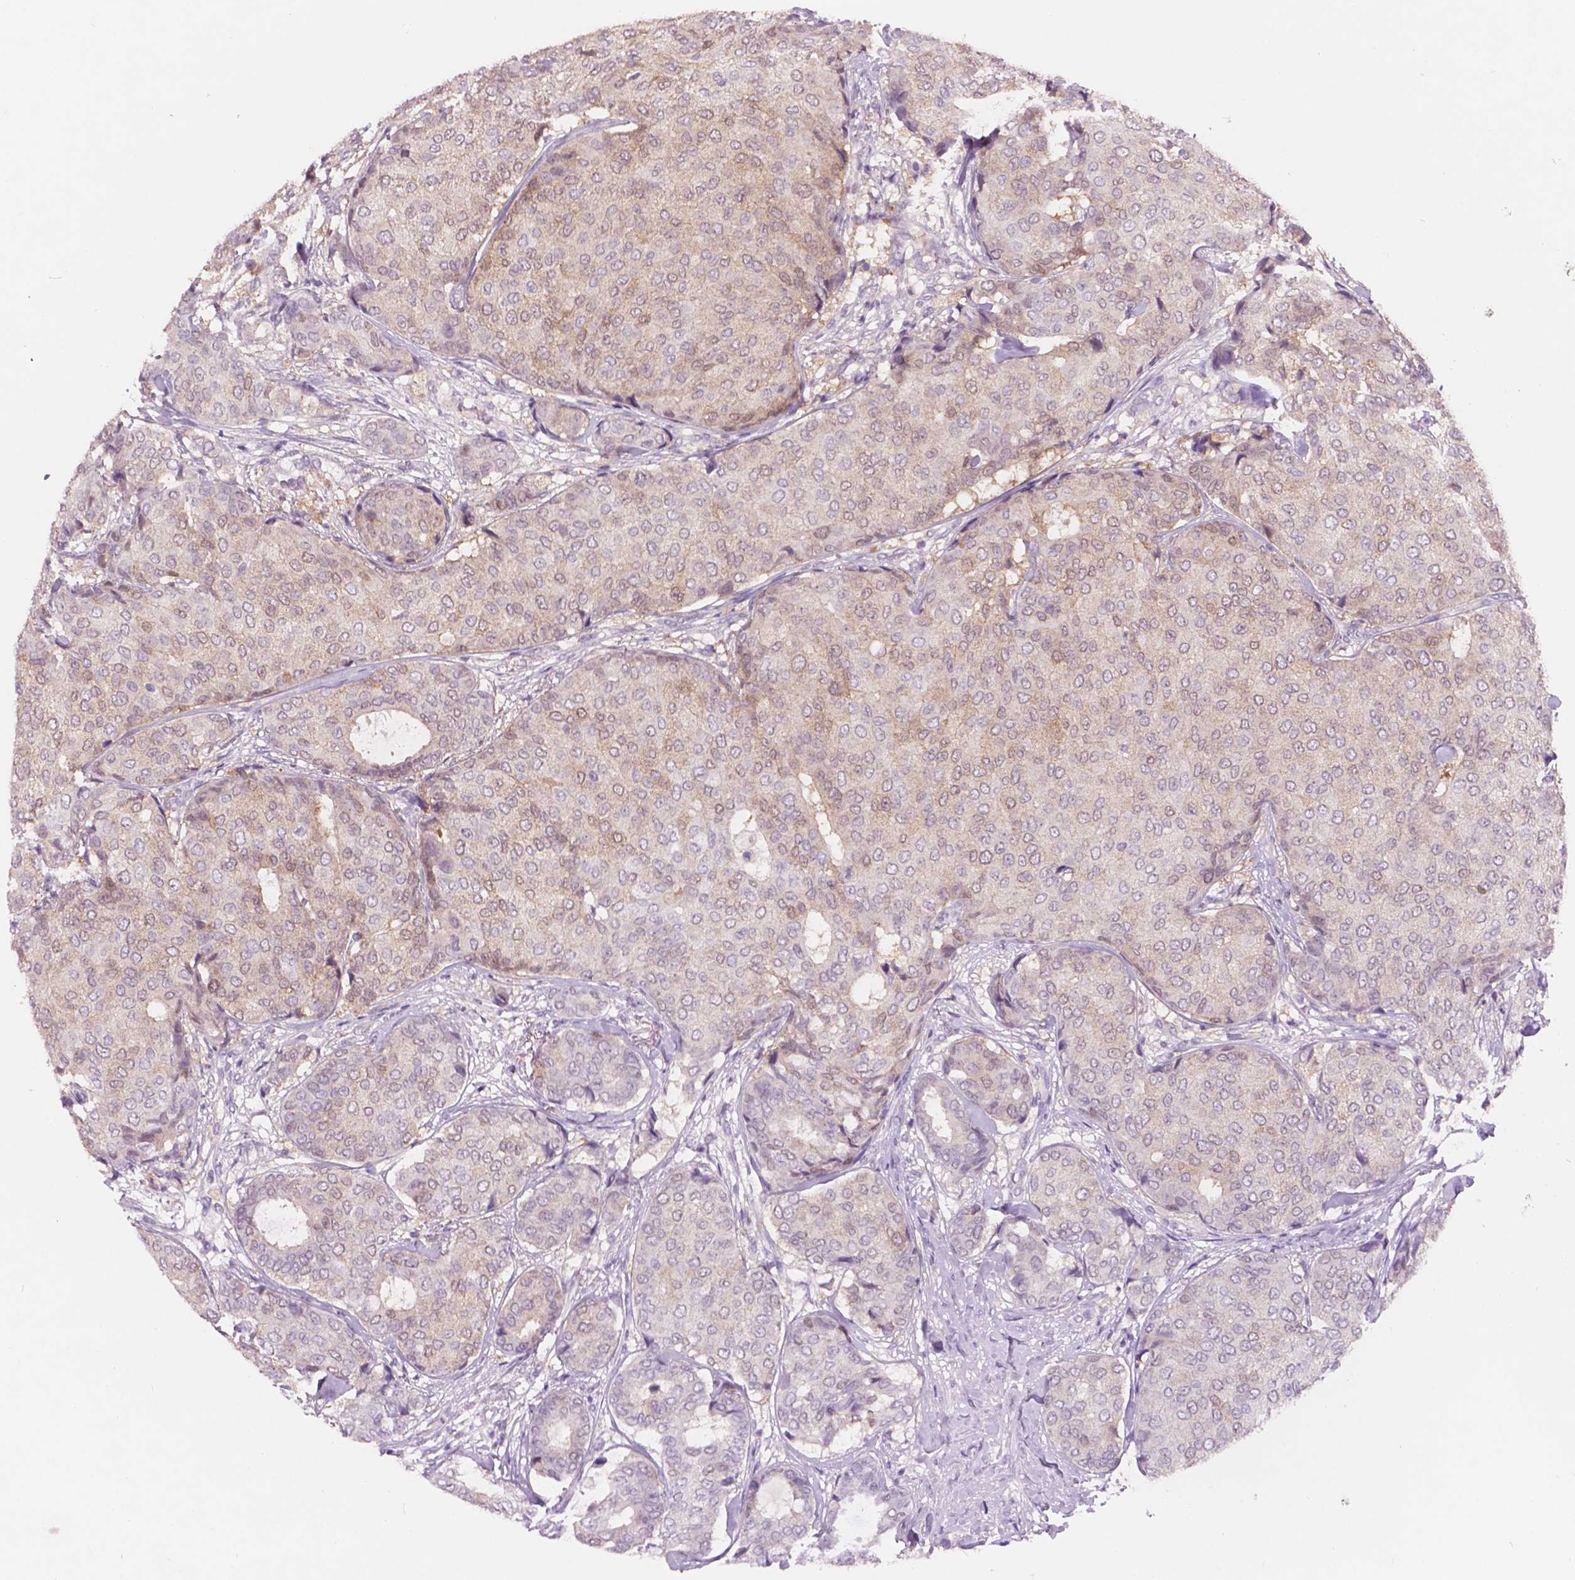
{"staining": {"intensity": "negative", "quantity": "none", "location": "none"}, "tissue": "breast cancer", "cell_type": "Tumor cells", "image_type": "cancer", "snomed": [{"axis": "morphology", "description": "Duct carcinoma"}, {"axis": "topography", "description": "Breast"}], "caption": "Protein analysis of breast cancer (infiltrating ductal carcinoma) exhibits no significant positivity in tumor cells. The staining was performed using DAB to visualize the protein expression in brown, while the nuclei were stained in blue with hematoxylin (Magnification: 20x).", "gene": "ENO2", "patient": {"sex": "female", "age": 75}}